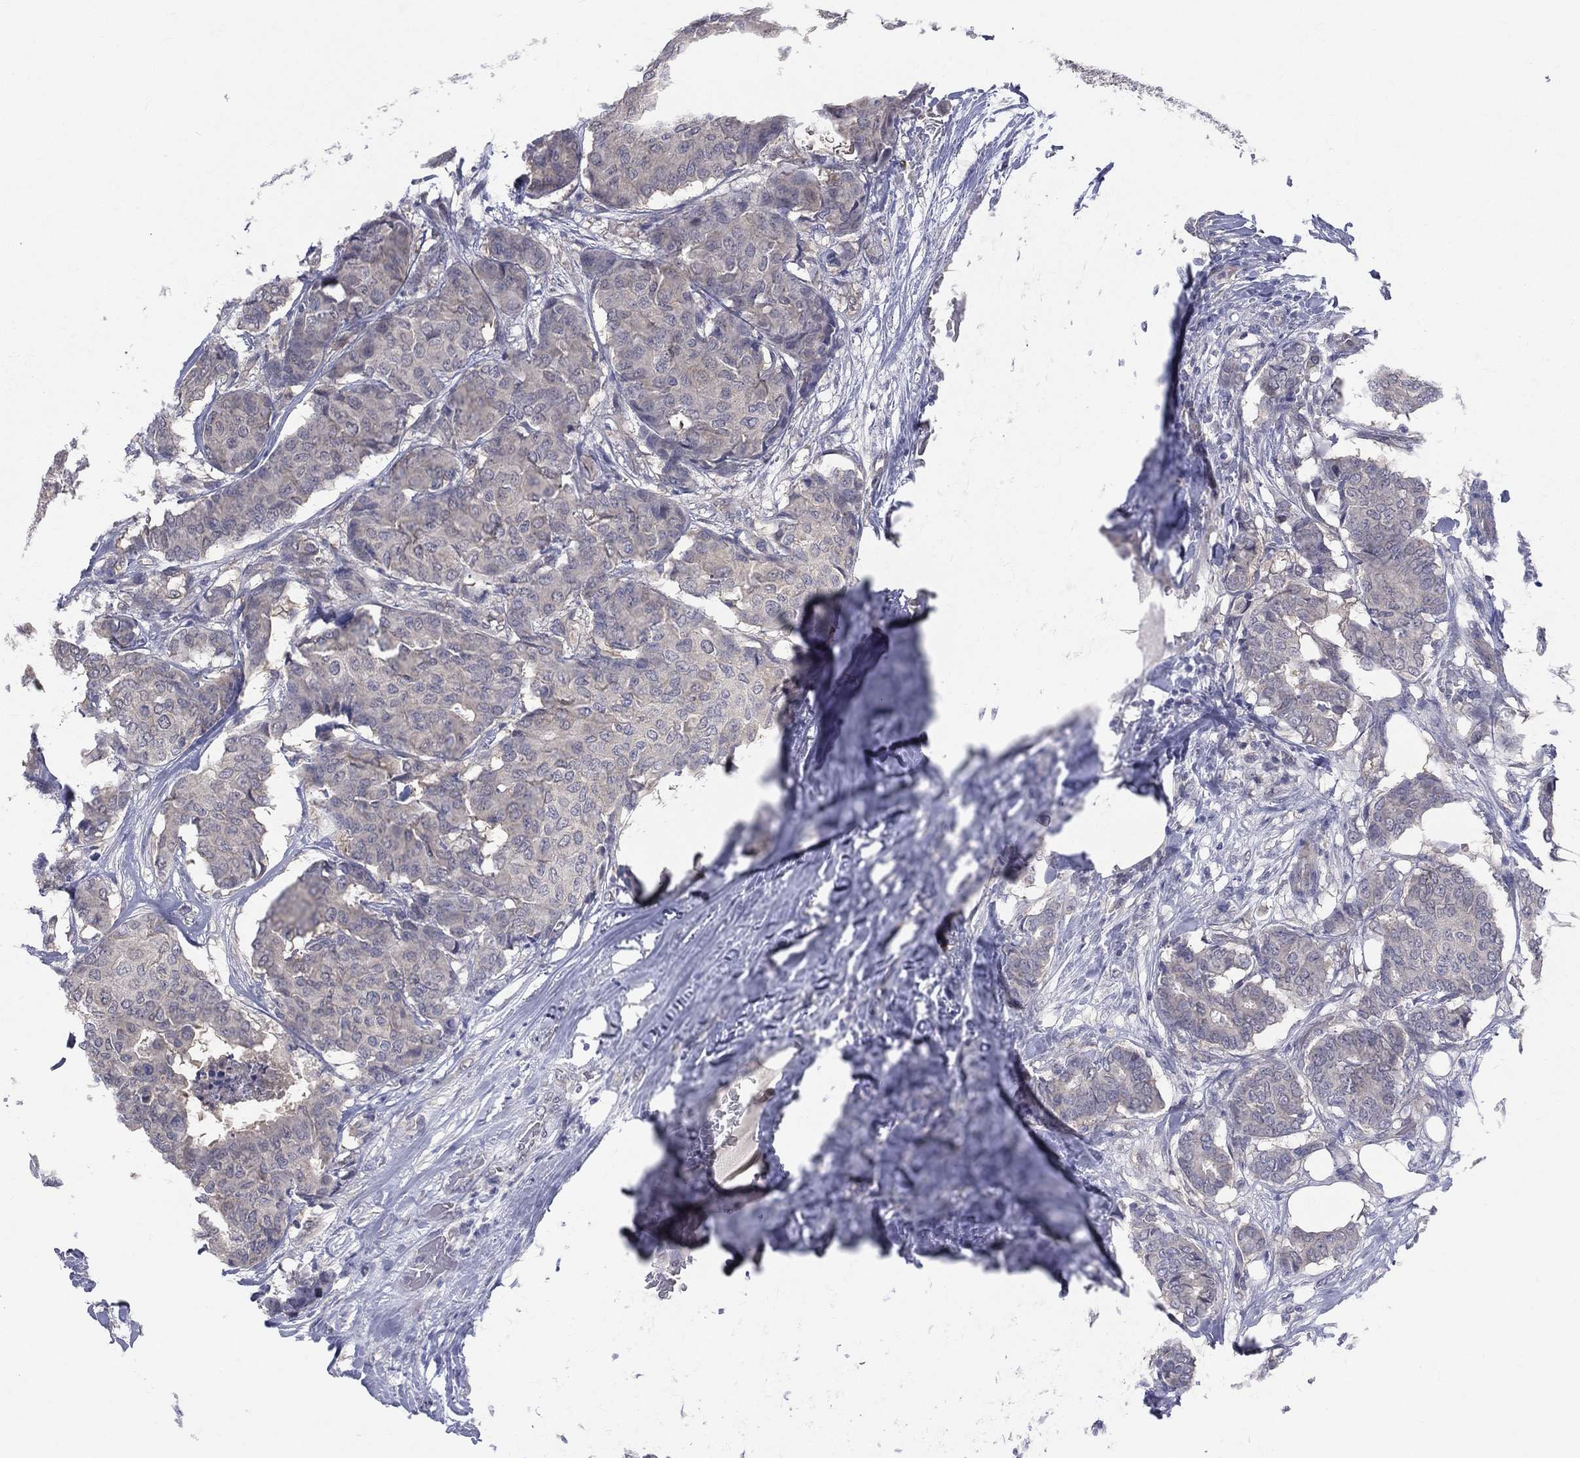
{"staining": {"intensity": "negative", "quantity": "none", "location": "none"}, "tissue": "breast cancer", "cell_type": "Tumor cells", "image_type": "cancer", "snomed": [{"axis": "morphology", "description": "Duct carcinoma"}, {"axis": "topography", "description": "Breast"}], "caption": "High power microscopy photomicrograph of an IHC histopathology image of breast invasive ductal carcinoma, revealing no significant expression in tumor cells.", "gene": "DLG4", "patient": {"sex": "female", "age": 75}}